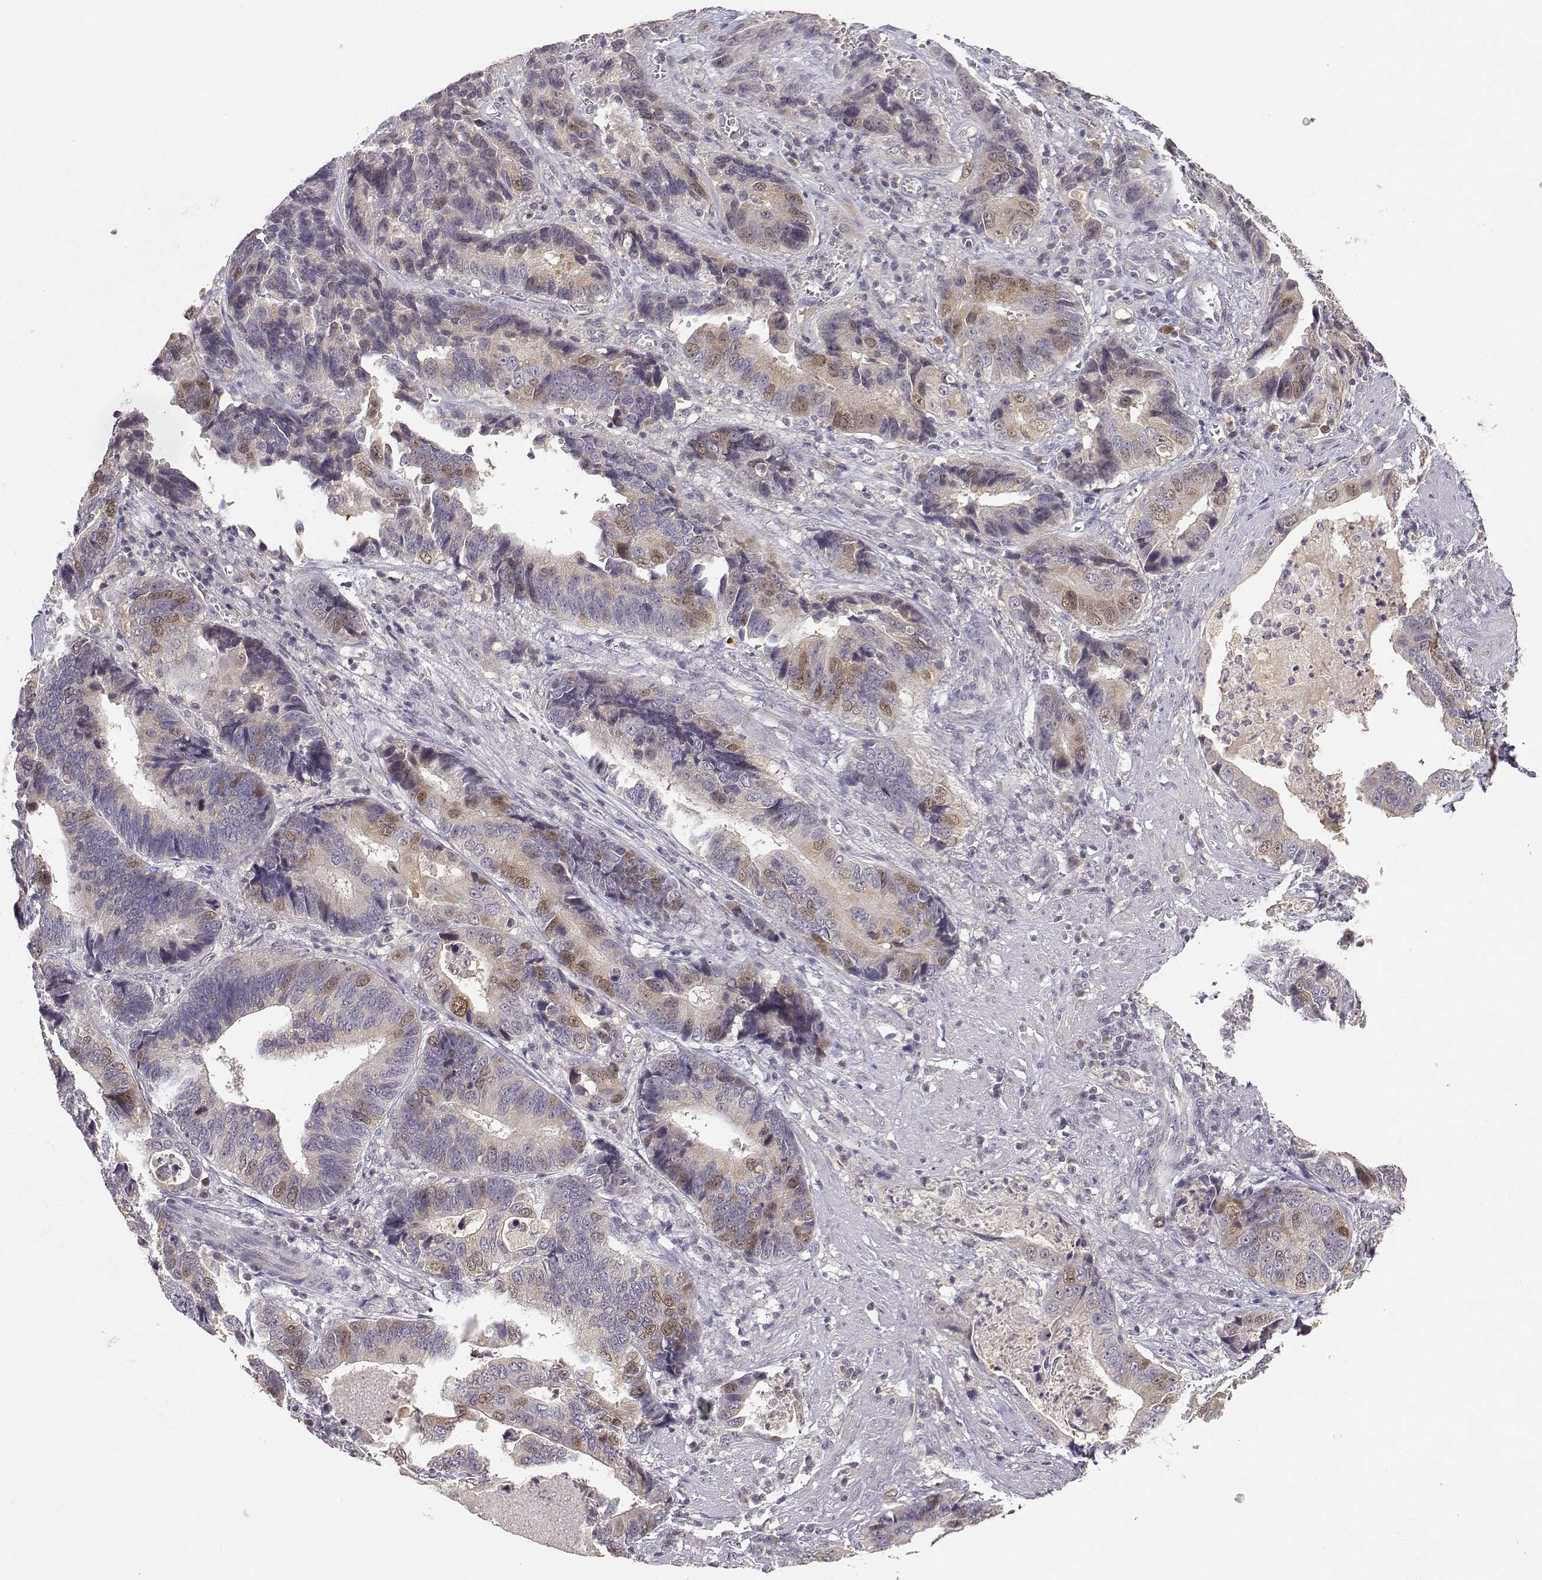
{"staining": {"intensity": "moderate", "quantity": "<25%", "location": "nuclear"}, "tissue": "stomach cancer", "cell_type": "Tumor cells", "image_type": "cancer", "snomed": [{"axis": "morphology", "description": "Adenocarcinoma, NOS"}, {"axis": "topography", "description": "Stomach"}], "caption": "Protein staining demonstrates moderate nuclear staining in approximately <25% of tumor cells in stomach cancer (adenocarcinoma).", "gene": "RAD51", "patient": {"sex": "male", "age": 84}}